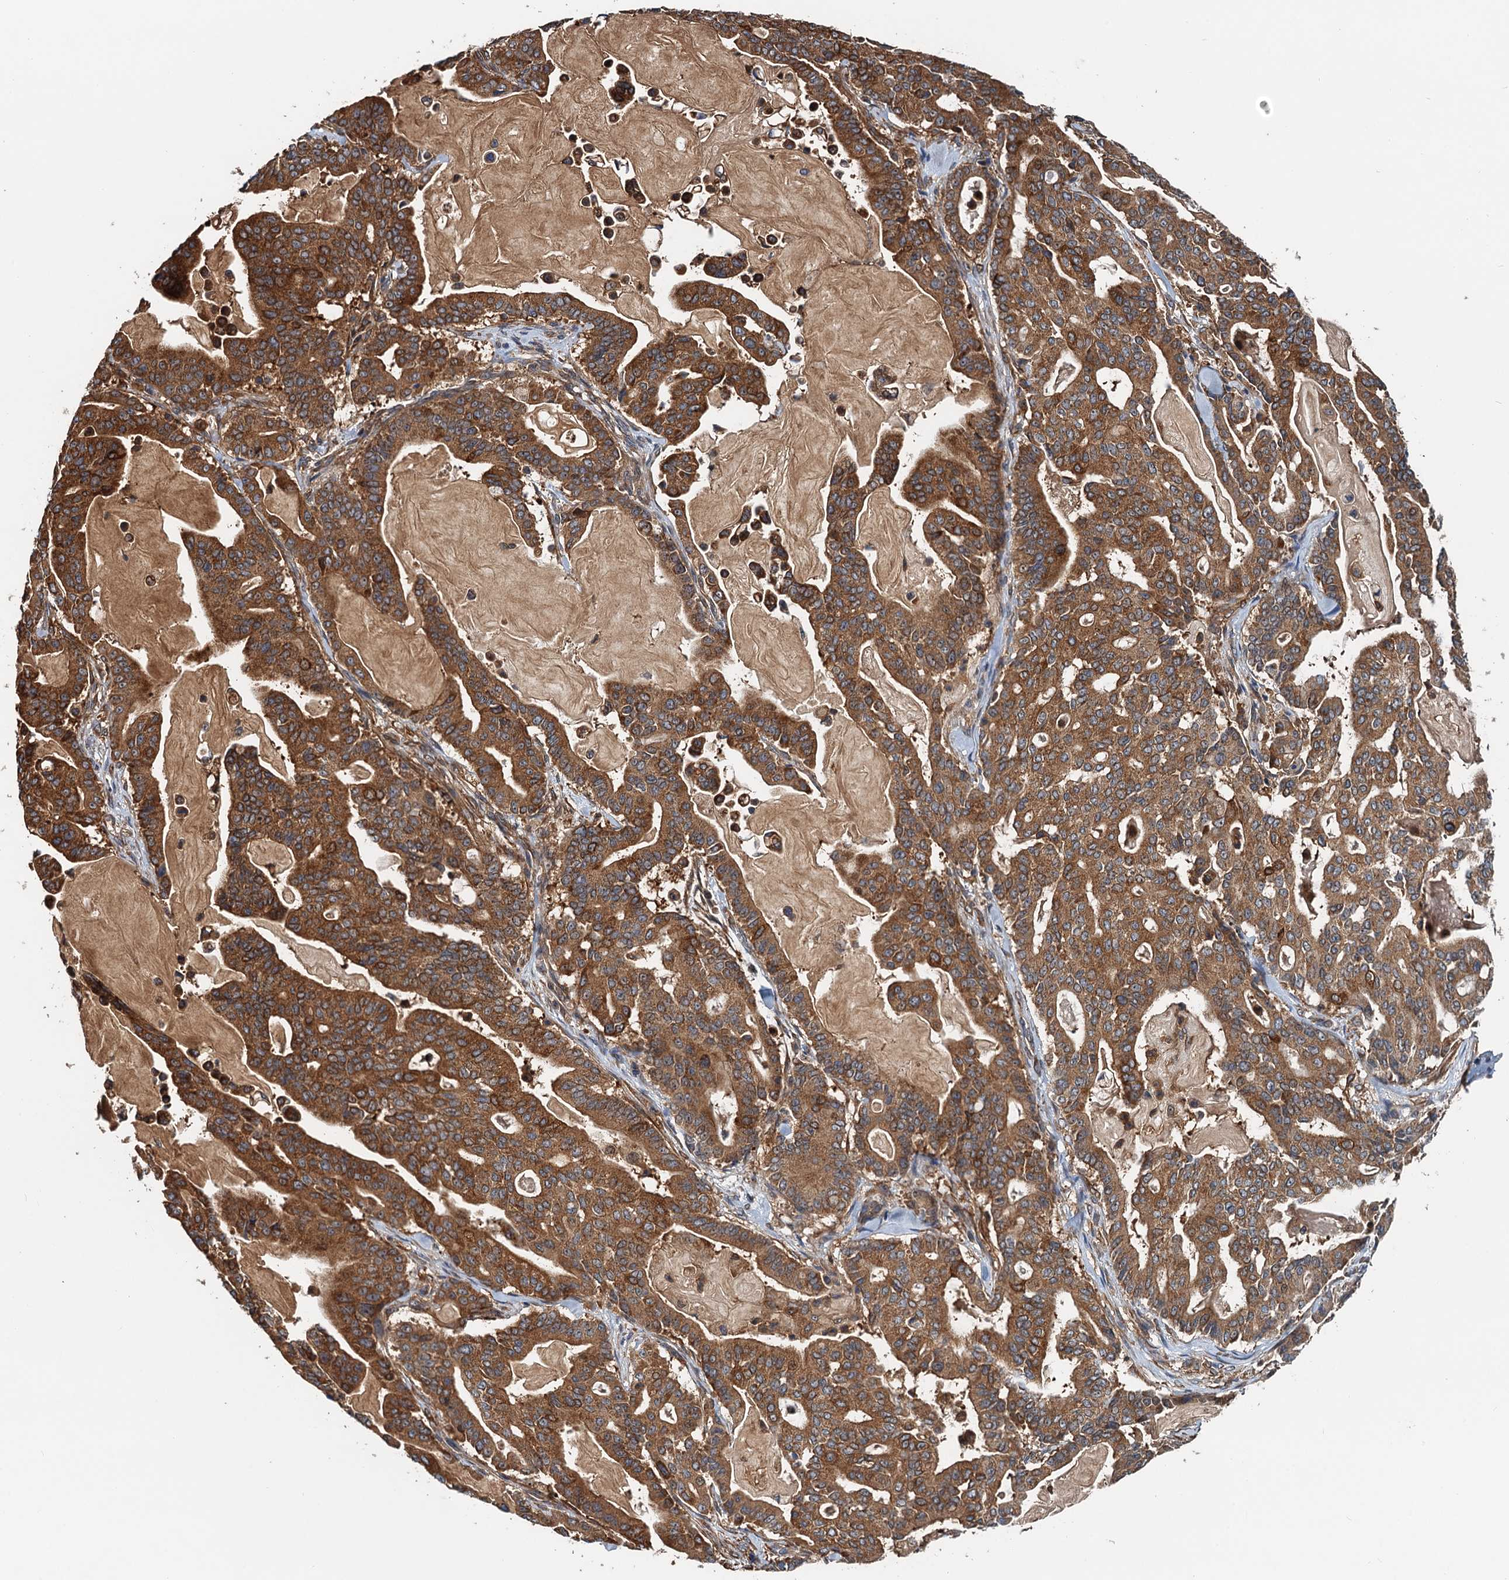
{"staining": {"intensity": "strong", "quantity": ">75%", "location": "cytoplasmic/membranous"}, "tissue": "pancreatic cancer", "cell_type": "Tumor cells", "image_type": "cancer", "snomed": [{"axis": "morphology", "description": "Adenocarcinoma, NOS"}, {"axis": "topography", "description": "Pancreas"}], "caption": "Pancreatic cancer (adenocarcinoma) stained with a brown dye exhibits strong cytoplasmic/membranous positive positivity in approximately >75% of tumor cells.", "gene": "USP6NL", "patient": {"sex": "male", "age": 63}}